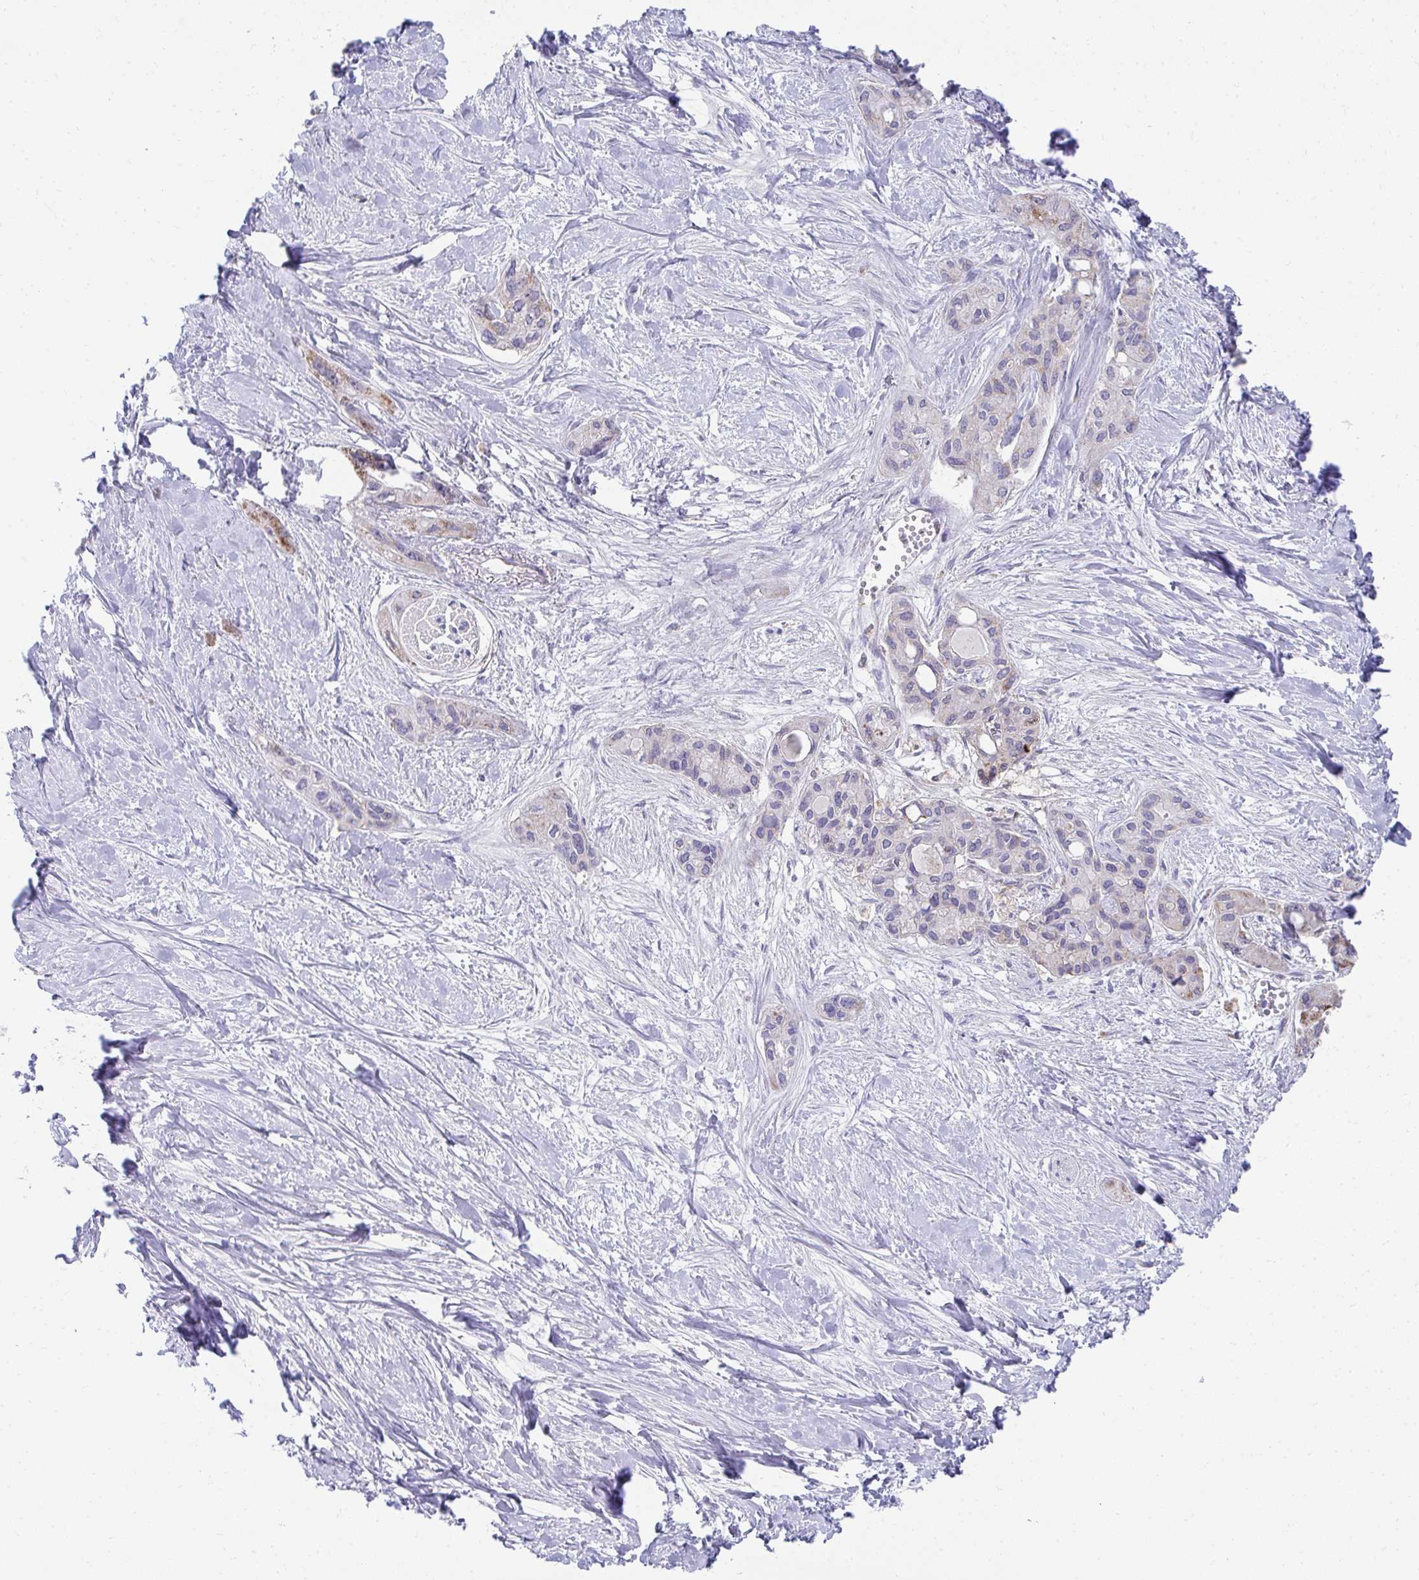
{"staining": {"intensity": "weak", "quantity": "<25%", "location": "cytoplasmic/membranous"}, "tissue": "pancreatic cancer", "cell_type": "Tumor cells", "image_type": "cancer", "snomed": [{"axis": "morphology", "description": "Adenocarcinoma, NOS"}, {"axis": "topography", "description": "Pancreas"}], "caption": "There is no significant expression in tumor cells of pancreatic cancer.", "gene": "PRRG3", "patient": {"sex": "female", "age": 50}}